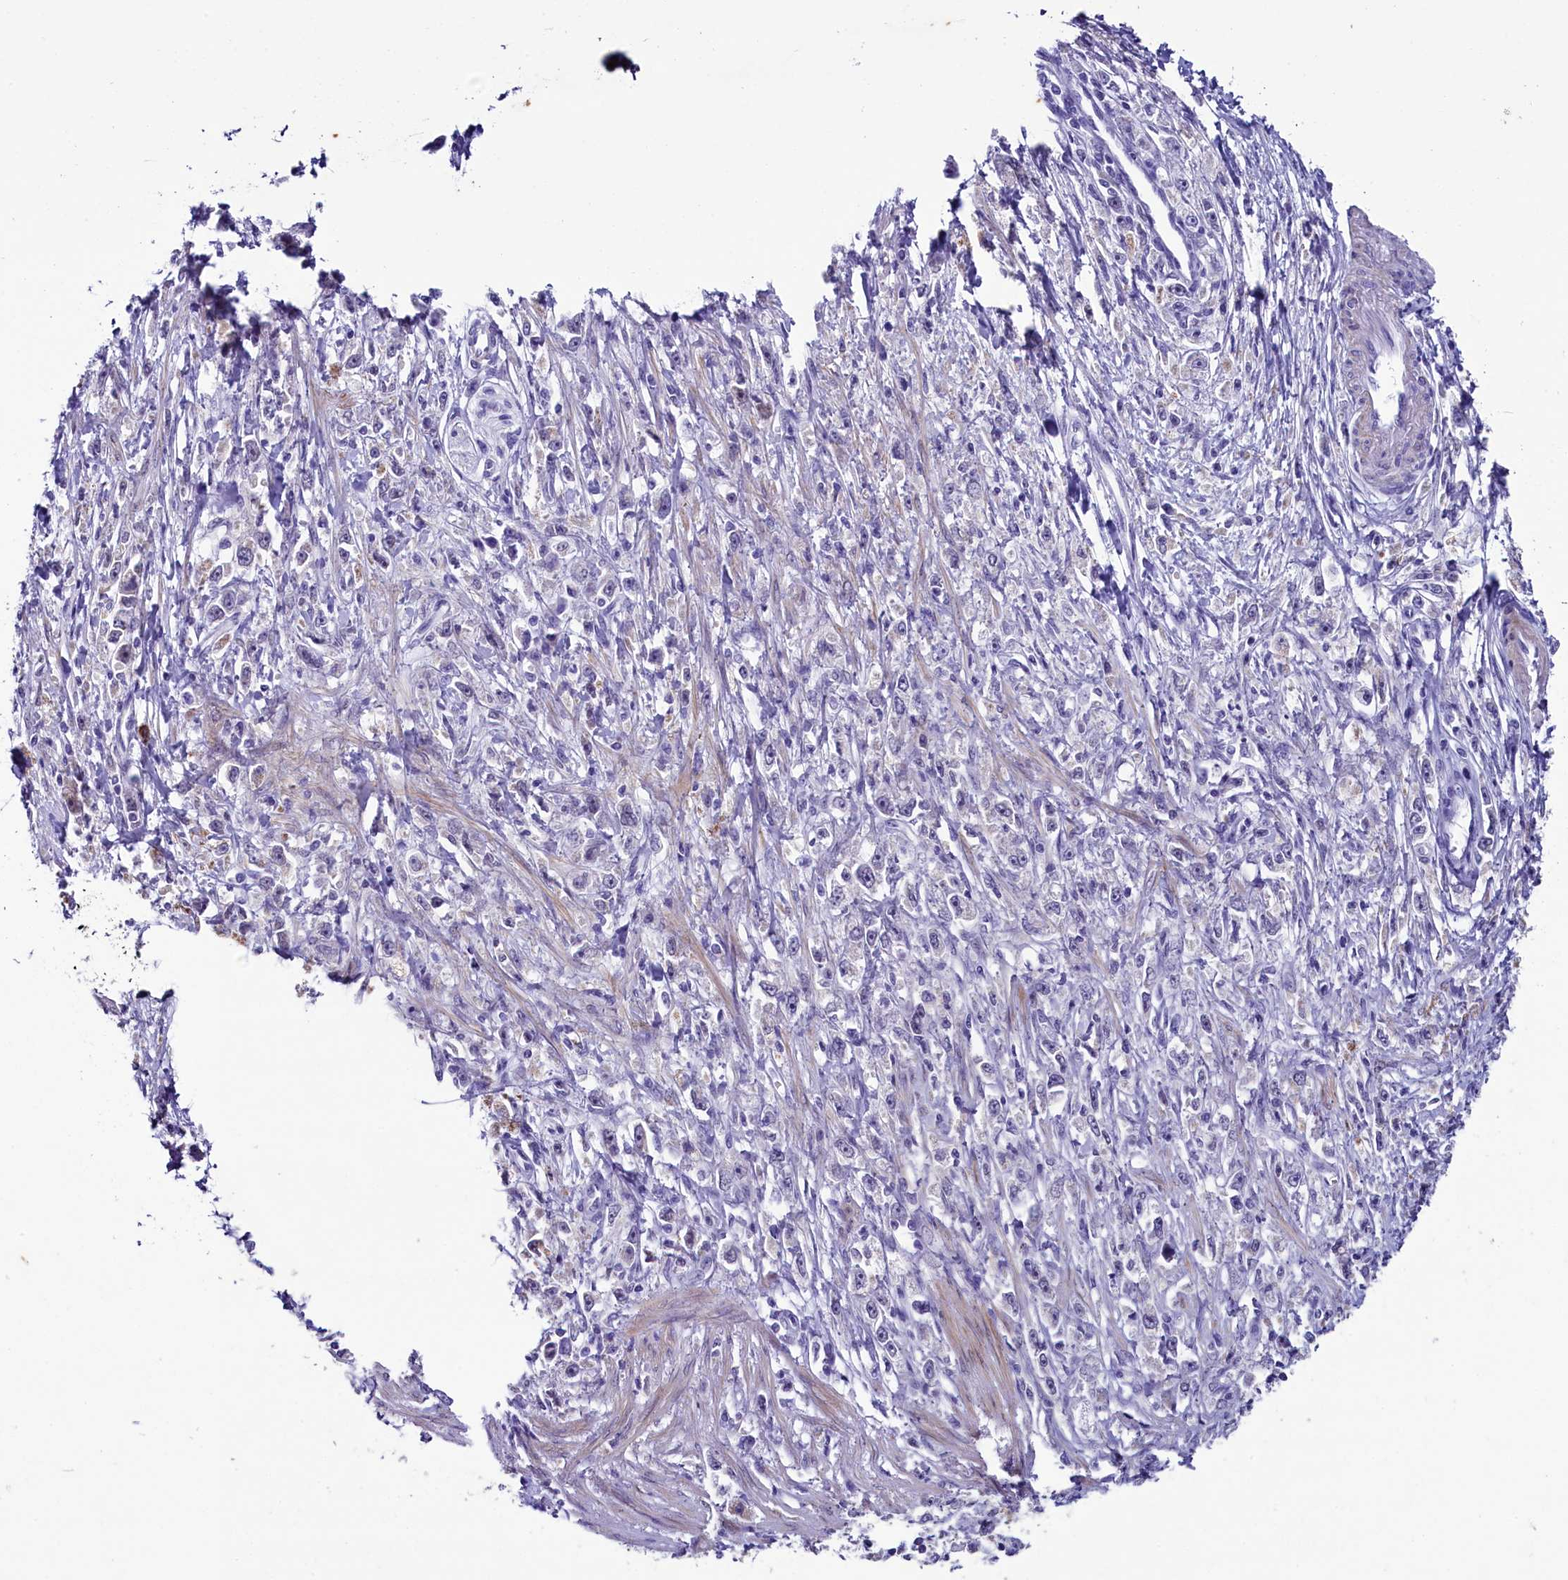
{"staining": {"intensity": "negative", "quantity": "none", "location": "none"}, "tissue": "stomach cancer", "cell_type": "Tumor cells", "image_type": "cancer", "snomed": [{"axis": "morphology", "description": "Adenocarcinoma, NOS"}, {"axis": "topography", "description": "Stomach"}], "caption": "A micrograph of human stomach adenocarcinoma is negative for staining in tumor cells.", "gene": "SCD5", "patient": {"sex": "female", "age": 59}}